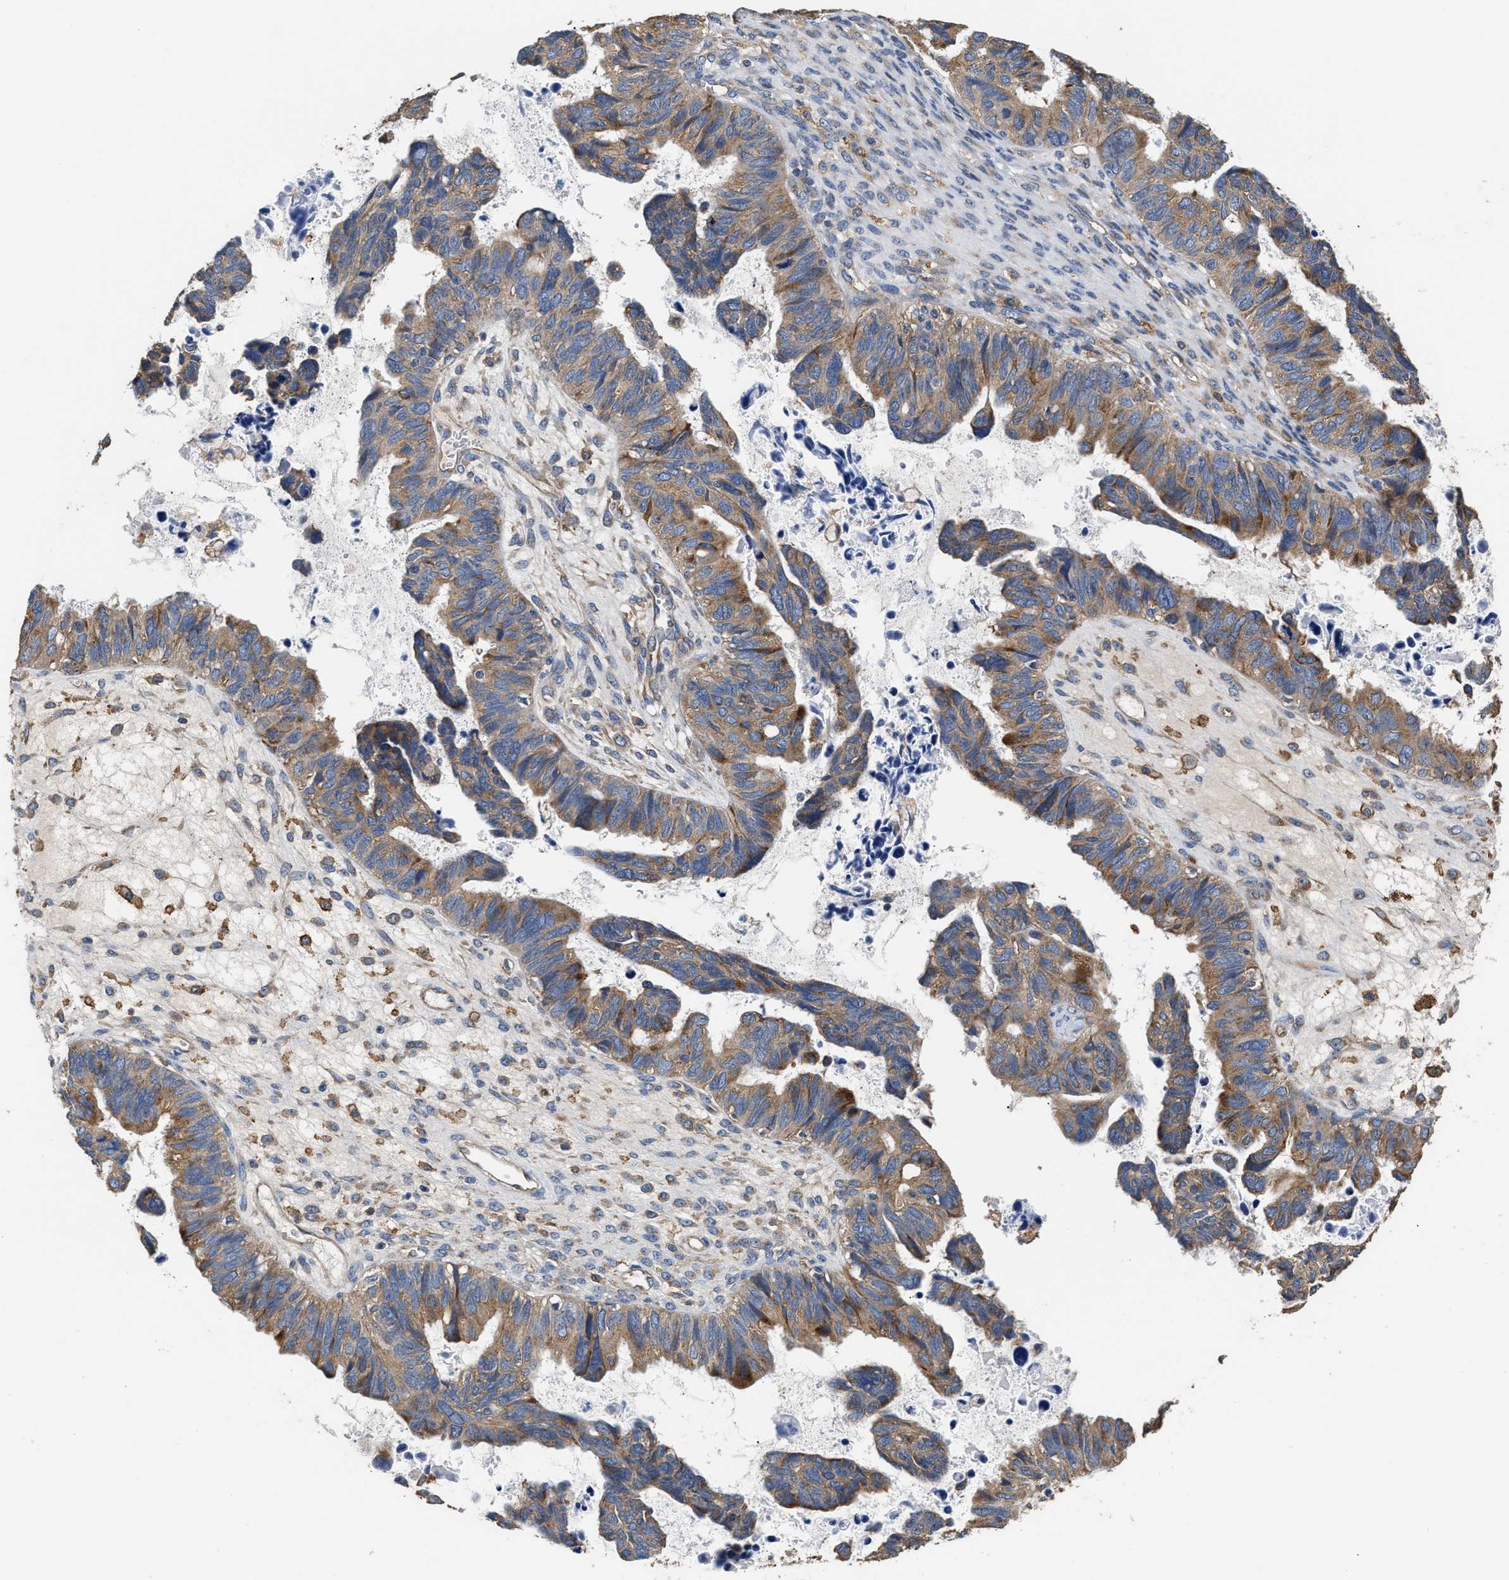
{"staining": {"intensity": "moderate", "quantity": ">75%", "location": "cytoplasmic/membranous"}, "tissue": "ovarian cancer", "cell_type": "Tumor cells", "image_type": "cancer", "snomed": [{"axis": "morphology", "description": "Cystadenocarcinoma, serous, NOS"}, {"axis": "topography", "description": "Ovary"}], "caption": "This is a micrograph of IHC staining of serous cystadenocarcinoma (ovarian), which shows moderate positivity in the cytoplasmic/membranous of tumor cells.", "gene": "KLB", "patient": {"sex": "female", "age": 79}}